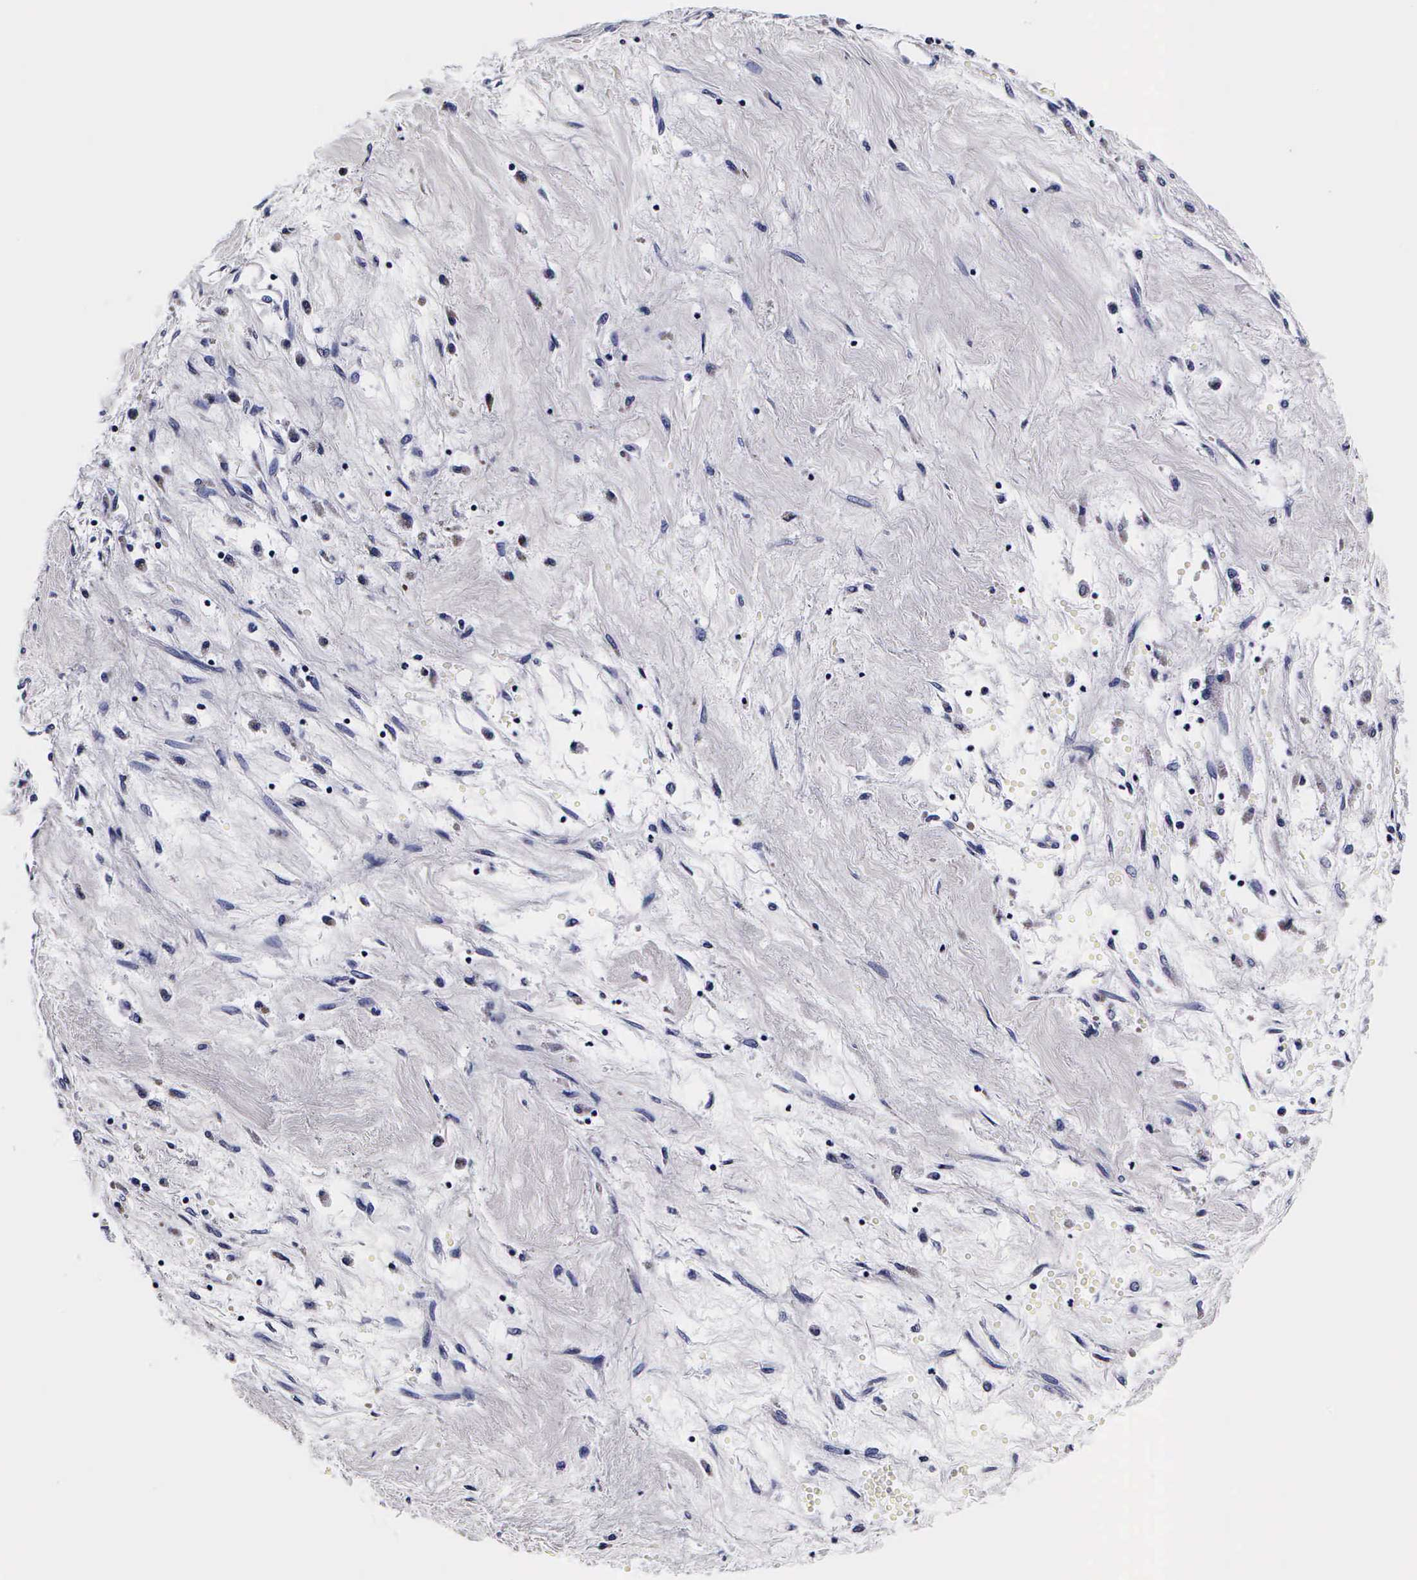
{"staining": {"intensity": "negative", "quantity": "none", "location": "none"}, "tissue": "liver cancer", "cell_type": "Tumor cells", "image_type": "cancer", "snomed": [{"axis": "morphology", "description": "Carcinoma, Hepatocellular, NOS"}, {"axis": "topography", "description": "Liver"}], "caption": "Tumor cells are negative for protein expression in human liver cancer.", "gene": "IAPP", "patient": {"sex": "male", "age": 64}}